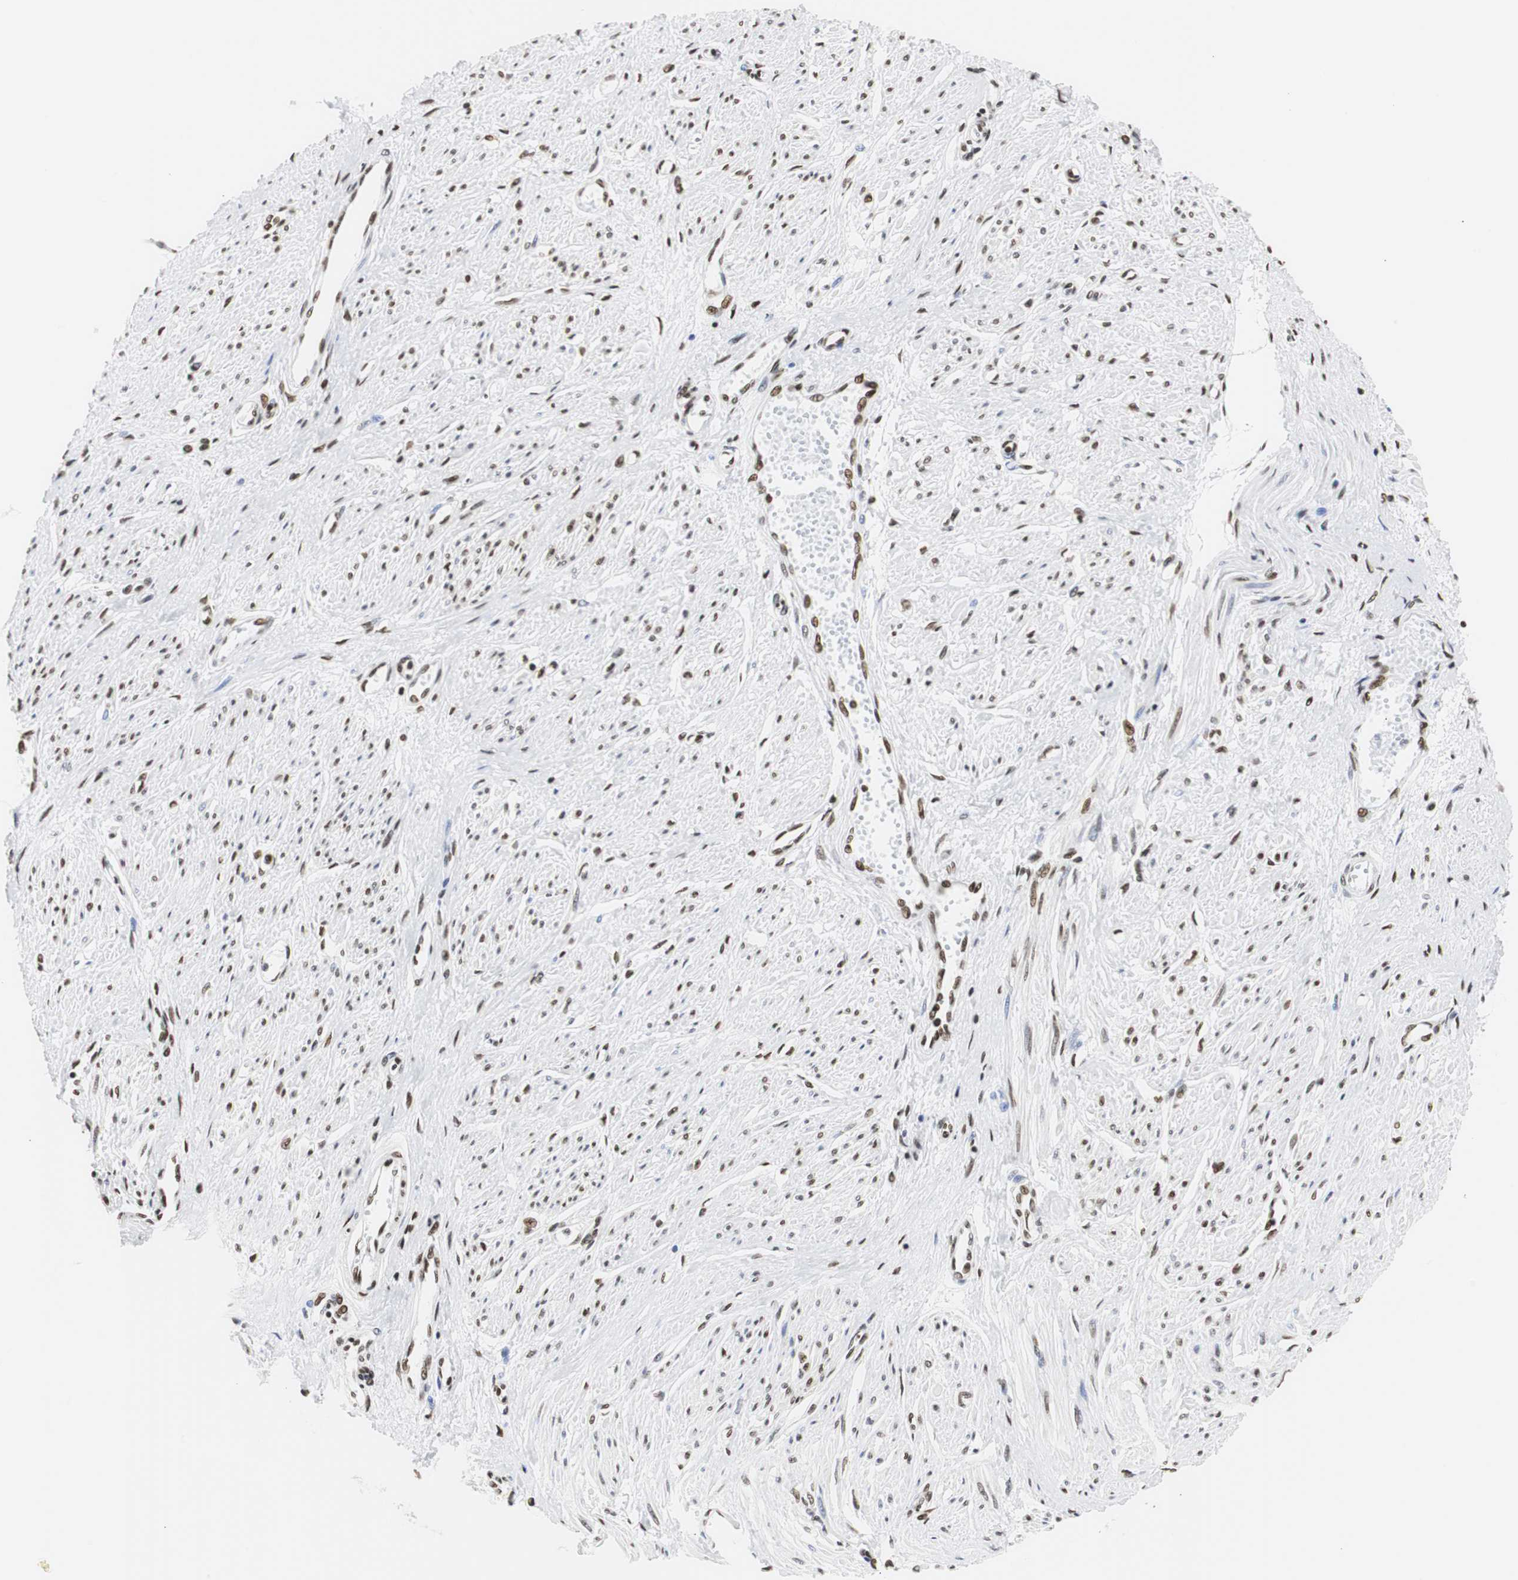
{"staining": {"intensity": "strong", "quantity": ">75%", "location": "nuclear"}, "tissue": "smooth muscle", "cell_type": "Smooth muscle cells", "image_type": "normal", "snomed": [{"axis": "morphology", "description": "Normal tissue, NOS"}, {"axis": "topography", "description": "Smooth muscle"}, {"axis": "topography", "description": "Uterus"}], "caption": "Protein analysis of normal smooth muscle demonstrates strong nuclear expression in approximately >75% of smooth muscle cells.", "gene": "HNRNPH2", "patient": {"sex": "female", "age": 39}}